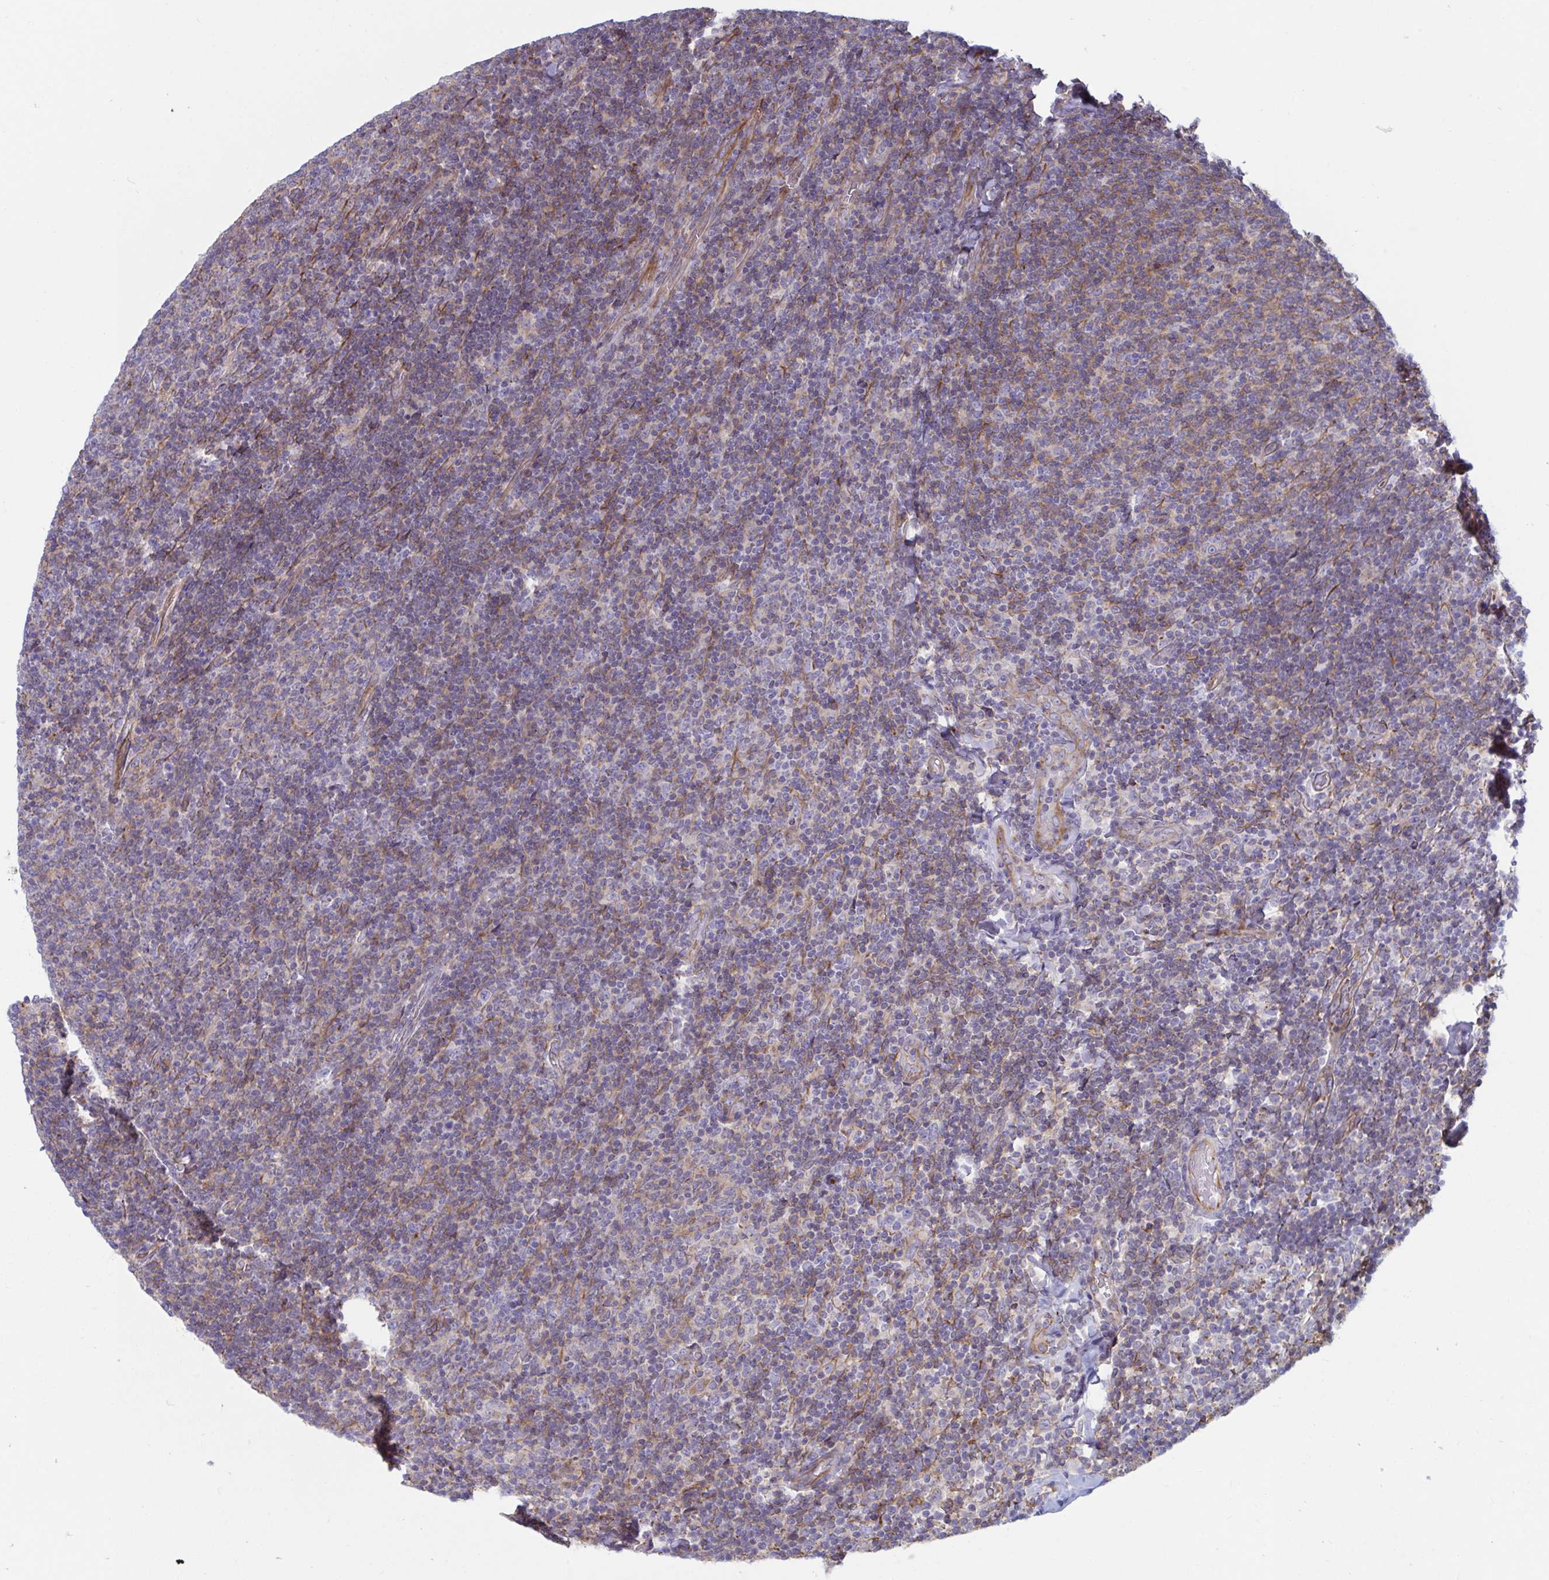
{"staining": {"intensity": "weak", "quantity": "25%-75%", "location": "cytoplasmic/membranous"}, "tissue": "lymphoma", "cell_type": "Tumor cells", "image_type": "cancer", "snomed": [{"axis": "morphology", "description": "Malignant lymphoma, non-Hodgkin's type, Low grade"}, {"axis": "topography", "description": "Lymph node"}], "caption": "Protein expression by immunohistochemistry demonstrates weak cytoplasmic/membranous expression in about 25%-75% of tumor cells in malignant lymphoma, non-Hodgkin's type (low-grade).", "gene": "SLC9A6", "patient": {"sex": "male", "age": 52}}